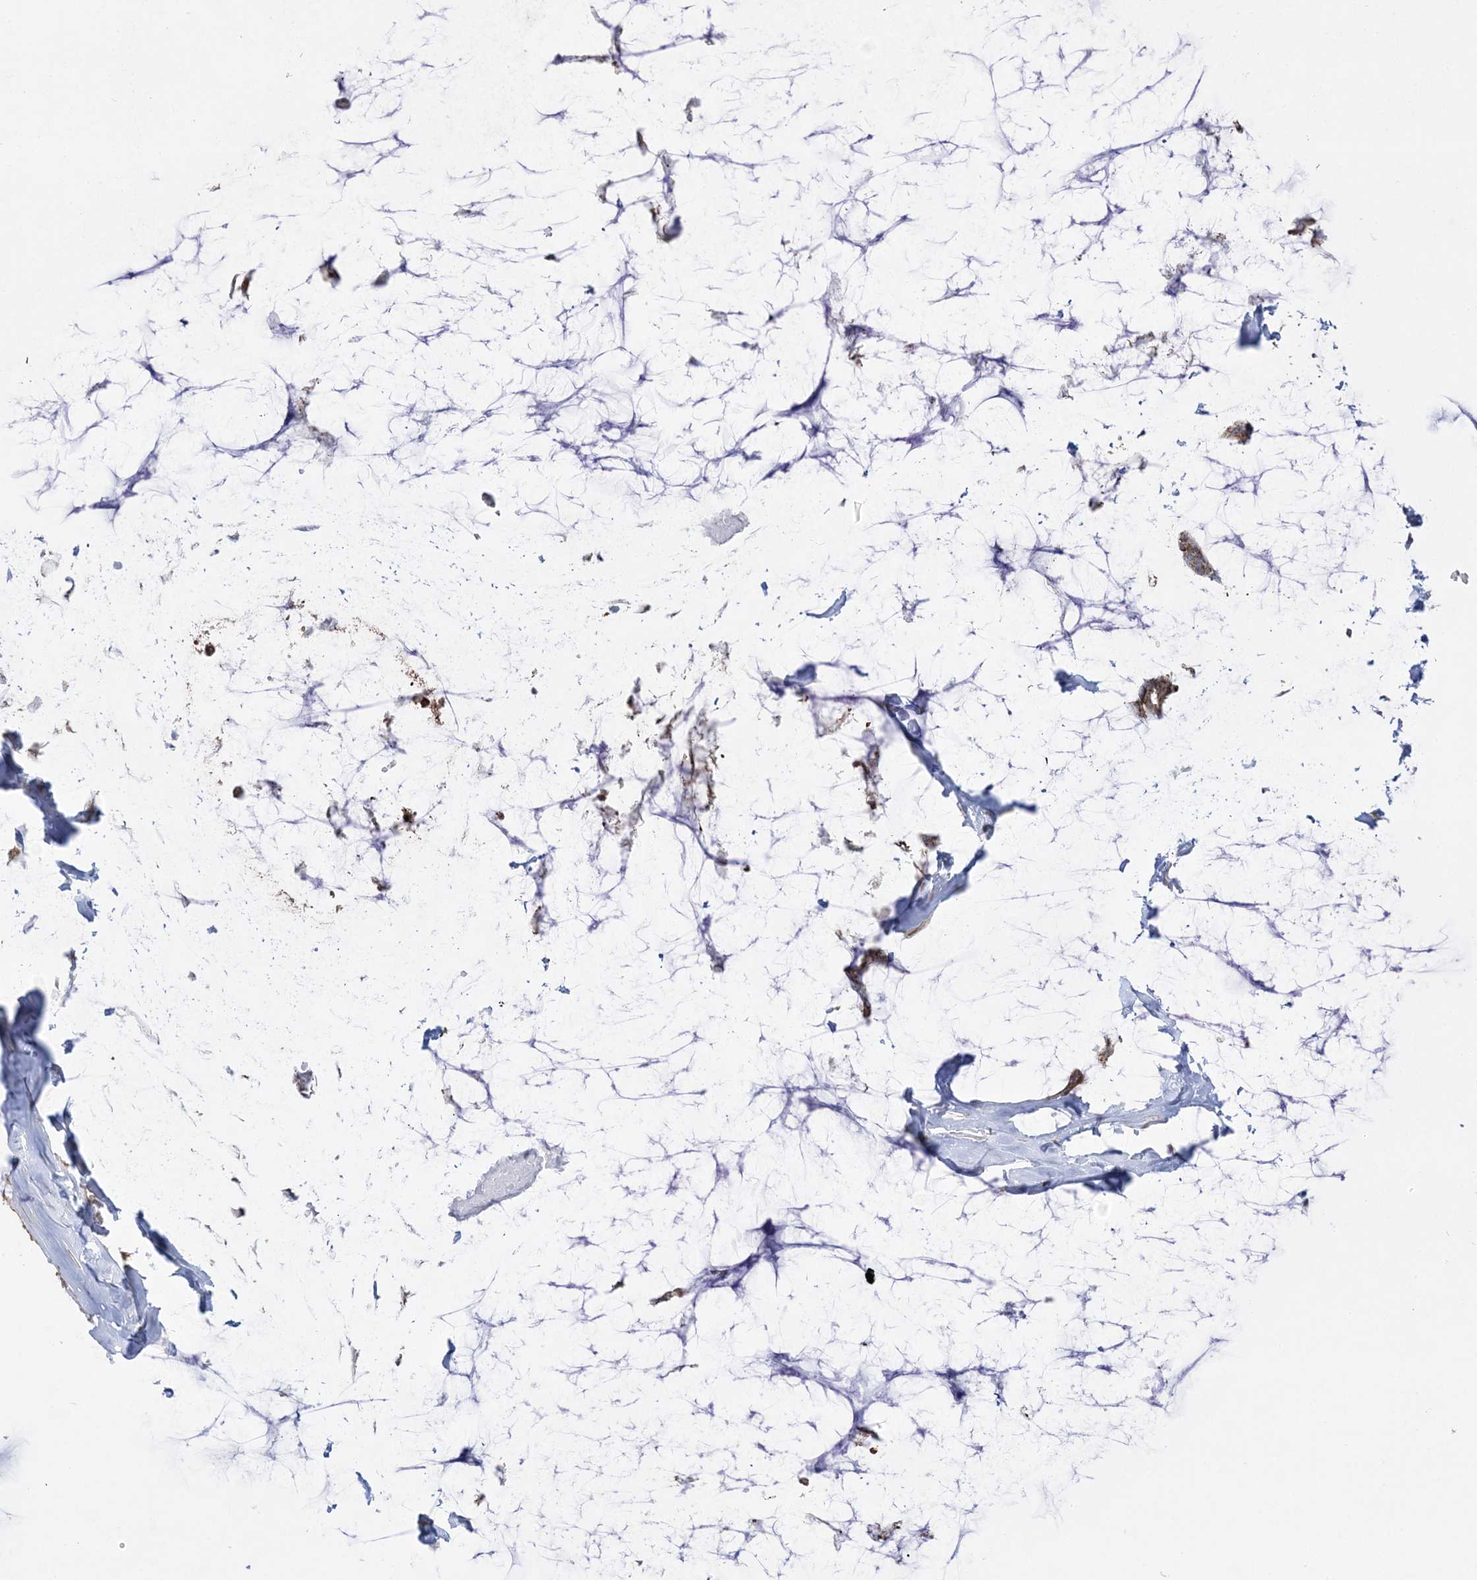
{"staining": {"intensity": "moderate", "quantity": ">75%", "location": "cytoplasmic/membranous"}, "tissue": "ovarian cancer", "cell_type": "Tumor cells", "image_type": "cancer", "snomed": [{"axis": "morphology", "description": "Cystadenocarcinoma, mucinous, NOS"}, {"axis": "topography", "description": "Ovary"}], "caption": "Immunohistochemistry (IHC) (DAB (3,3'-diaminobenzidine)) staining of human mucinous cystadenocarcinoma (ovarian) displays moderate cytoplasmic/membranous protein positivity in about >75% of tumor cells.", "gene": "GRSF1", "patient": {"sex": "female", "age": 39}}